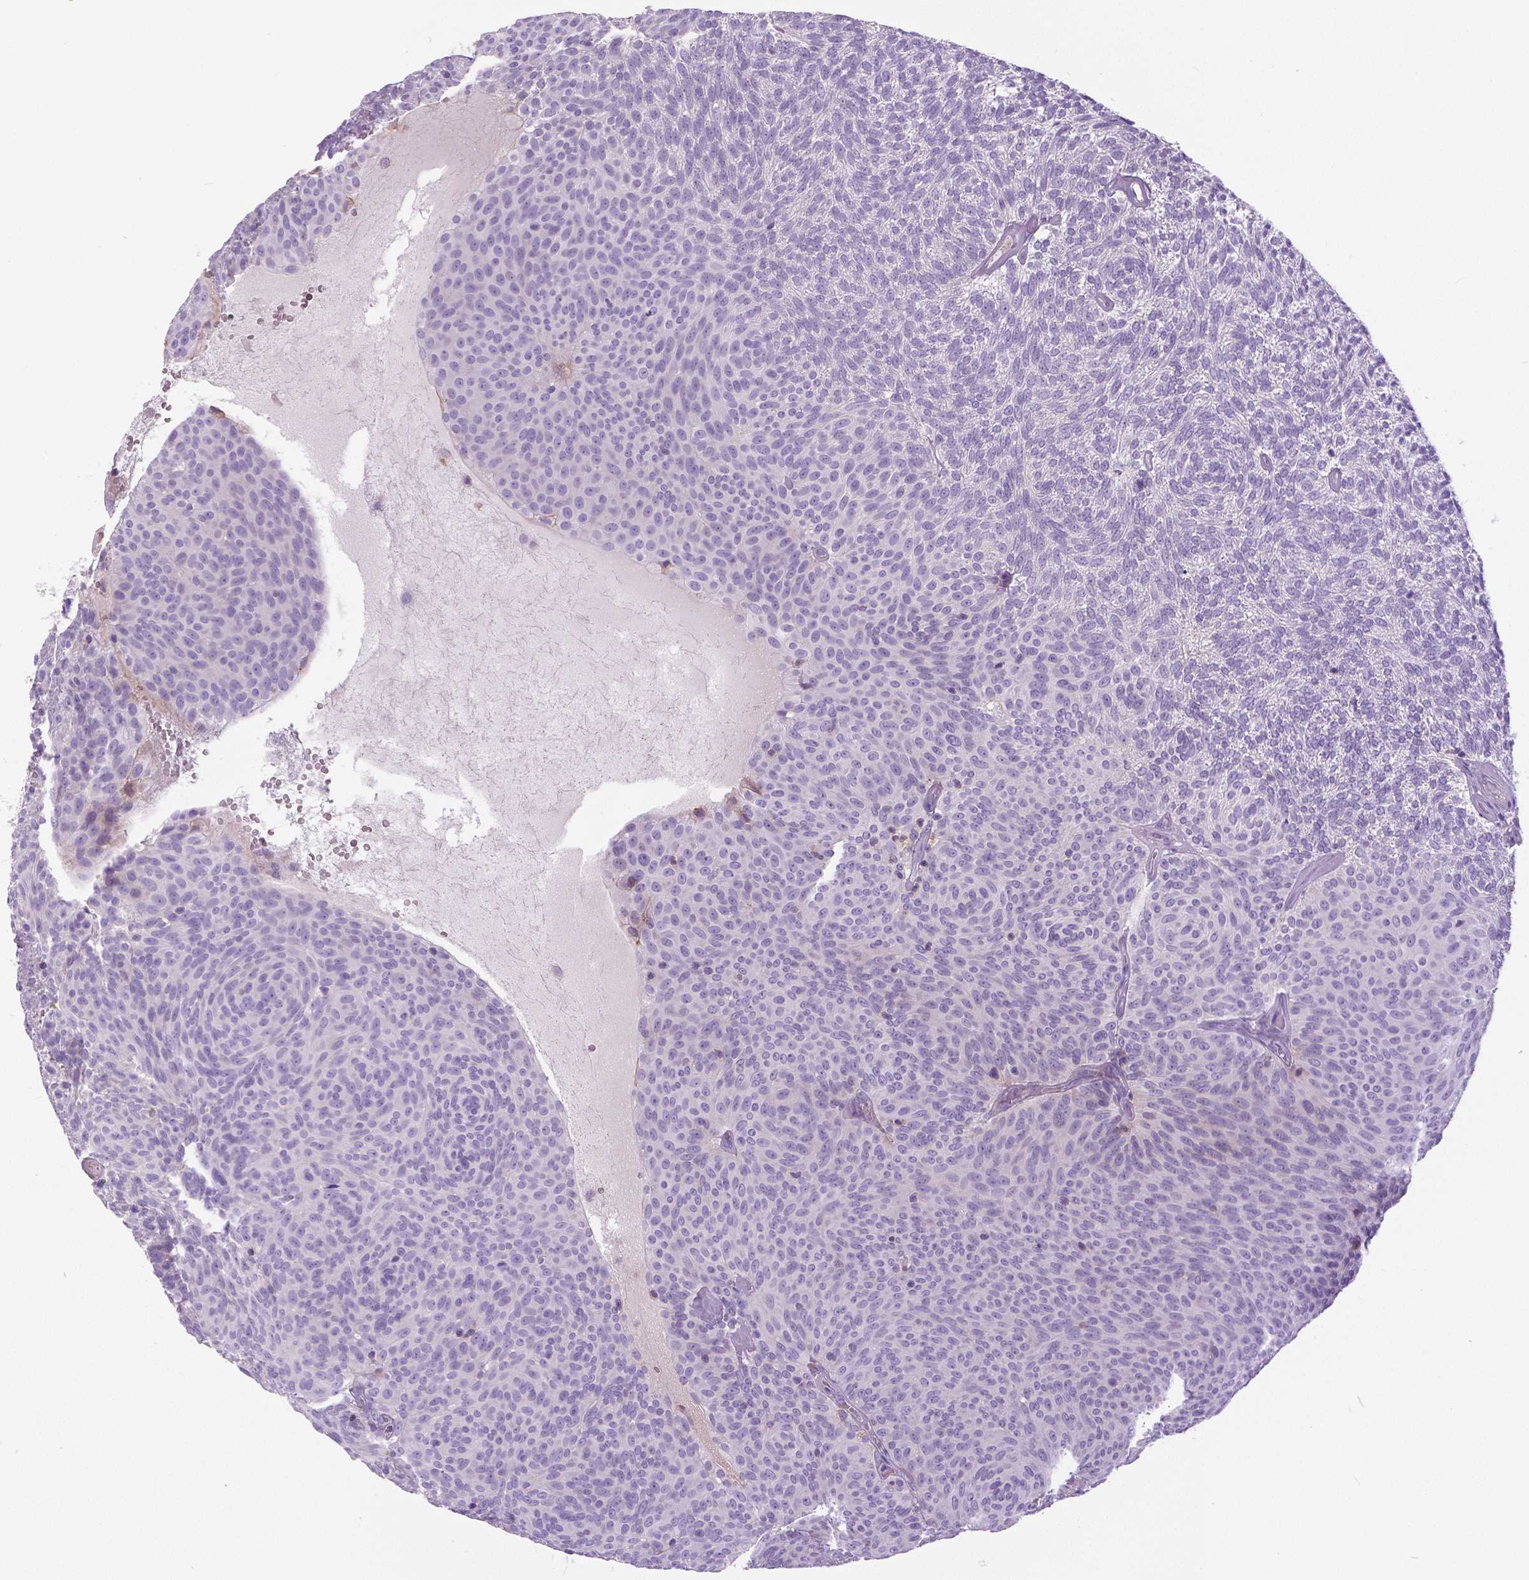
{"staining": {"intensity": "negative", "quantity": "none", "location": "none"}, "tissue": "urothelial cancer", "cell_type": "Tumor cells", "image_type": "cancer", "snomed": [{"axis": "morphology", "description": "Urothelial carcinoma, Low grade"}, {"axis": "topography", "description": "Urinary bladder"}], "caption": "Urothelial cancer stained for a protein using immunohistochemistry (IHC) shows no expression tumor cells.", "gene": "ANXA13", "patient": {"sex": "male", "age": 77}}